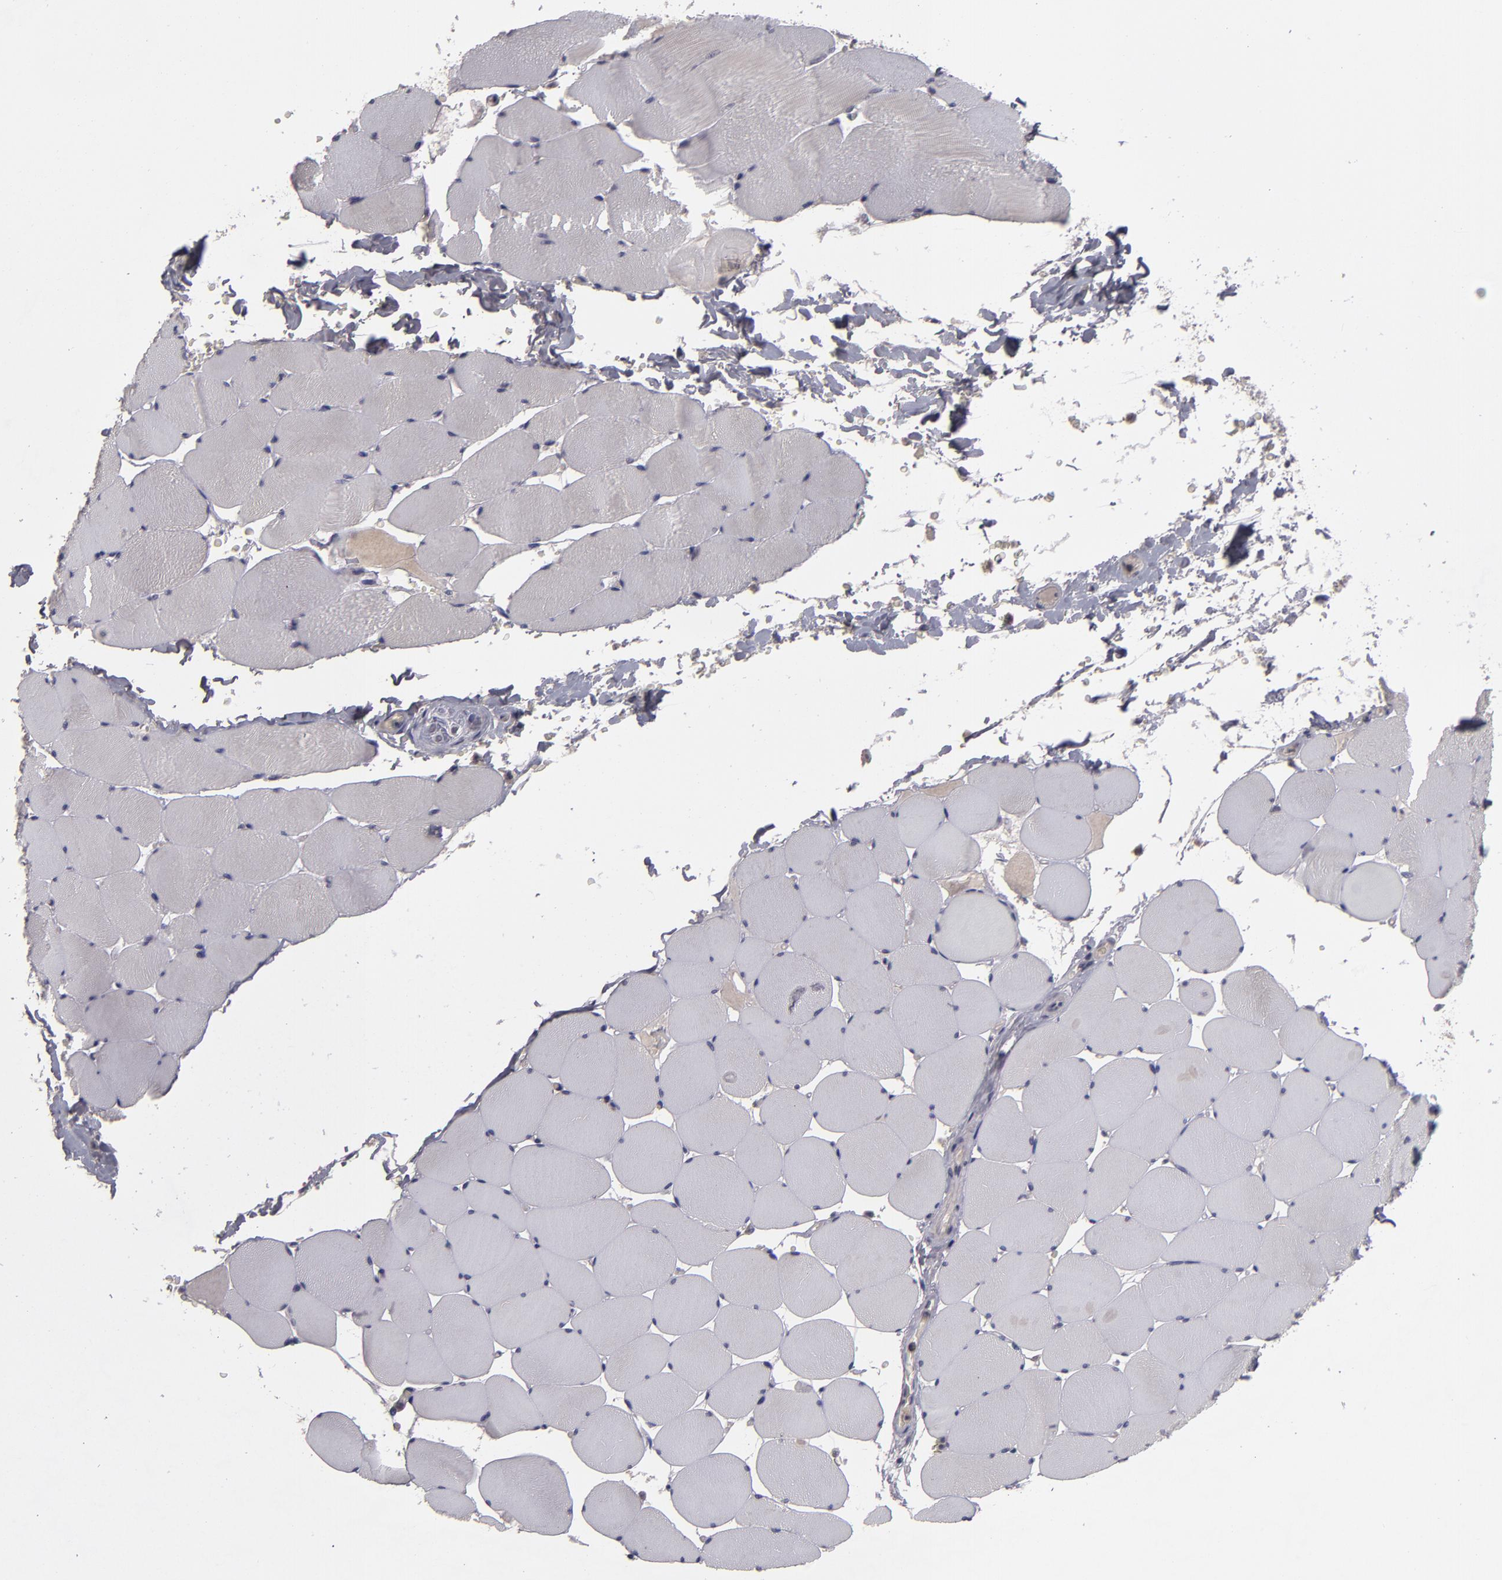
{"staining": {"intensity": "weak", "quantity": ">75%", "location": "cytoplasmic/membranous"}, "tissue": "skeletal muscle", "cell_type": "Myocytes", "image_type": "normal", "snomed": [{"axis": "morphology", "description": "Normal tissue, NOS"}, {"axis": "topography", "description": "Skeletal muscle"}], "caption": "Myocytes exhibit weak cytoplasmic/membranous expression in approximately >75% of cells in unremarkable skeletal muscle.", "gene": "TYMS", "patient": {"sex": "male", "age": 62}}